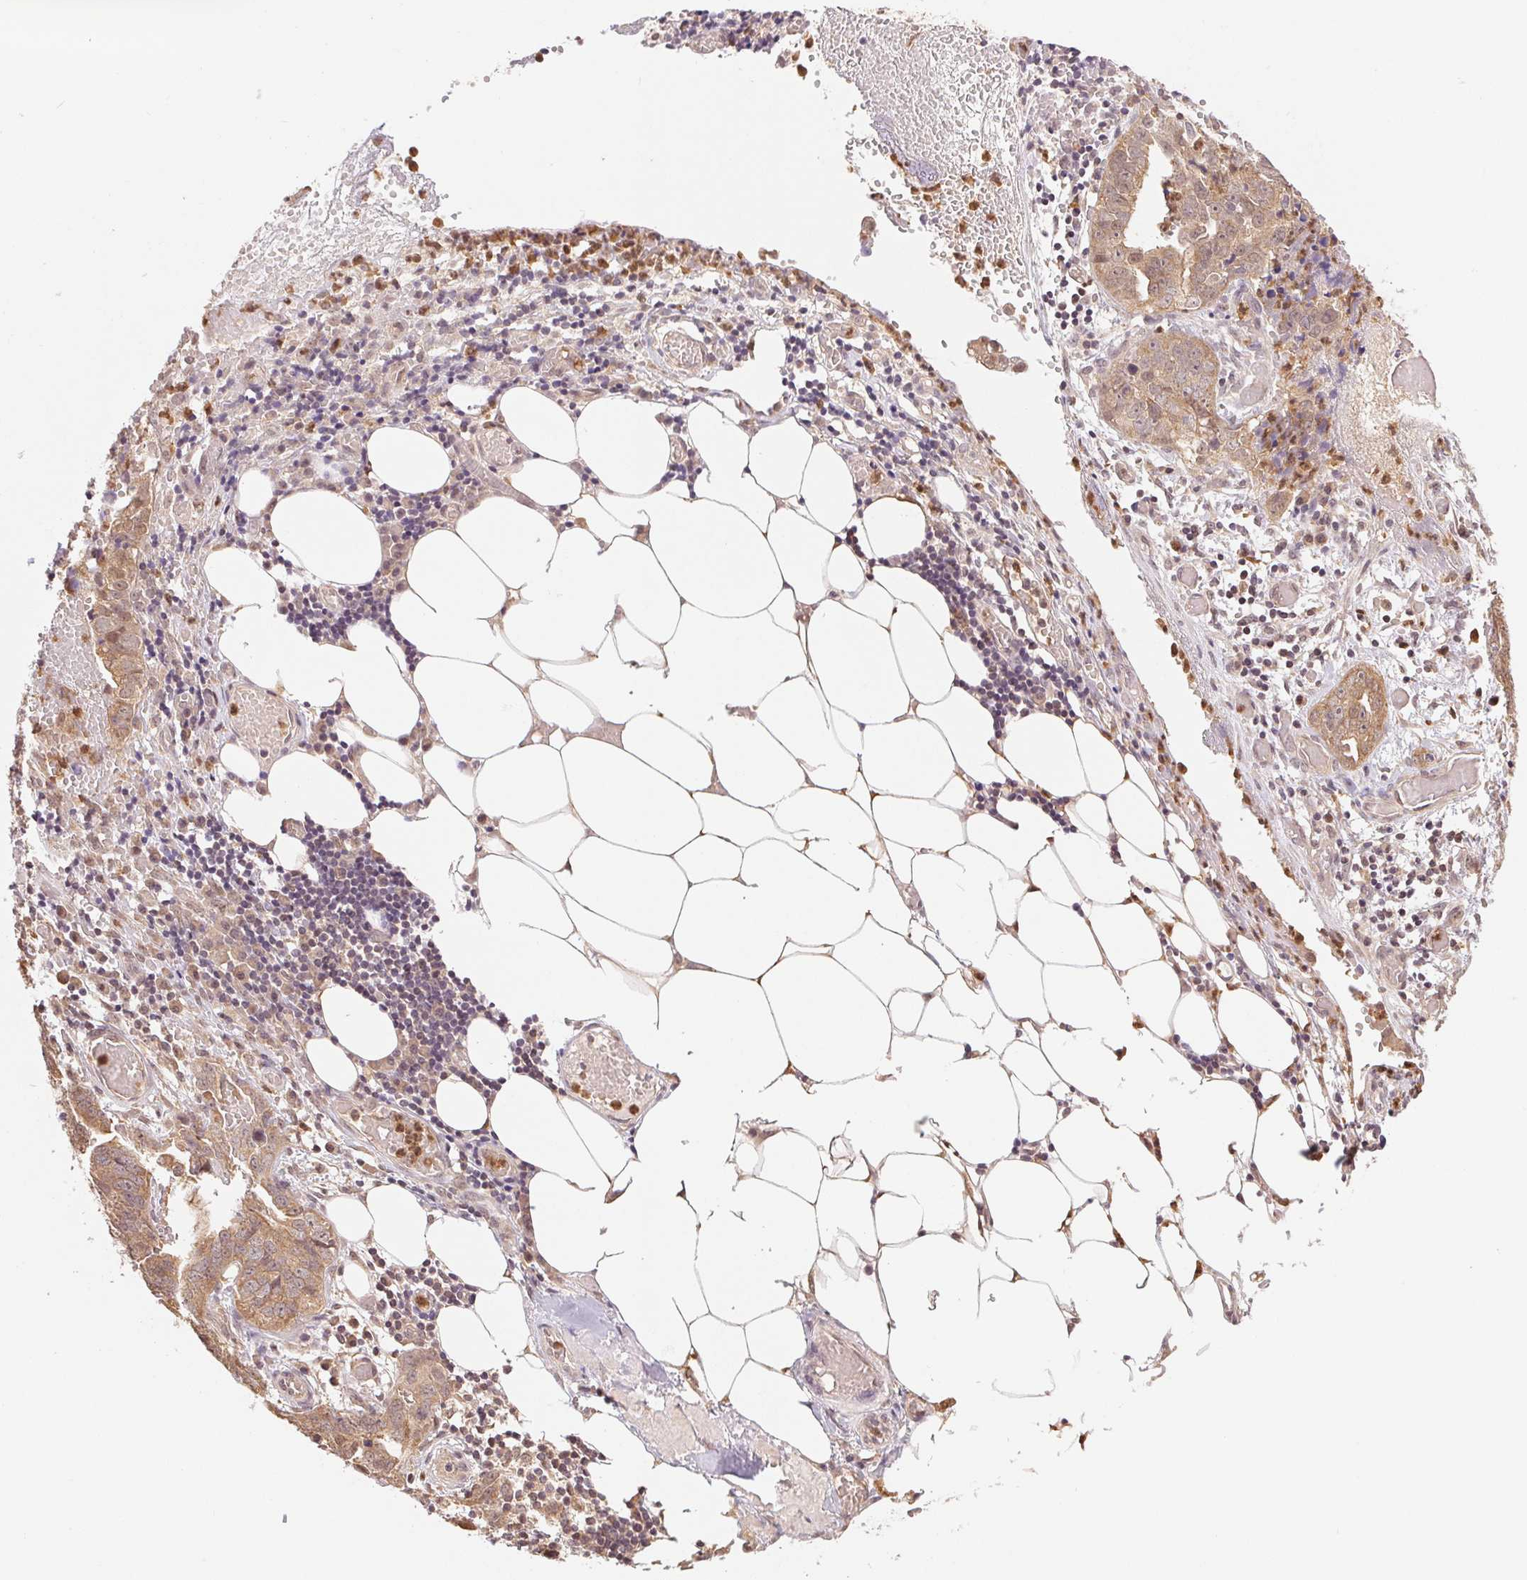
{"staining": {"intensity": "moderate", "quantity": ">75%", "location": "cytoplasmic/membranous,nuclear"}, "tissue": "ovarian cancer", "cell_type": "Tumor cells", "image_type": "cancer", "snomed": [{"axis": "morphology", "description": "Cystadenocarcinoma, serous, NOS"}, {"axis": "topography", "description": "Ovary"}], "caption": "Protein expression analysis of human ovarian cancer reveals moderate cytoplasmic/membranous and nuclear expression in about >75% of tumor cells.", "gene": "CDC123", "patient": {"sex": "female", "age": 75}}